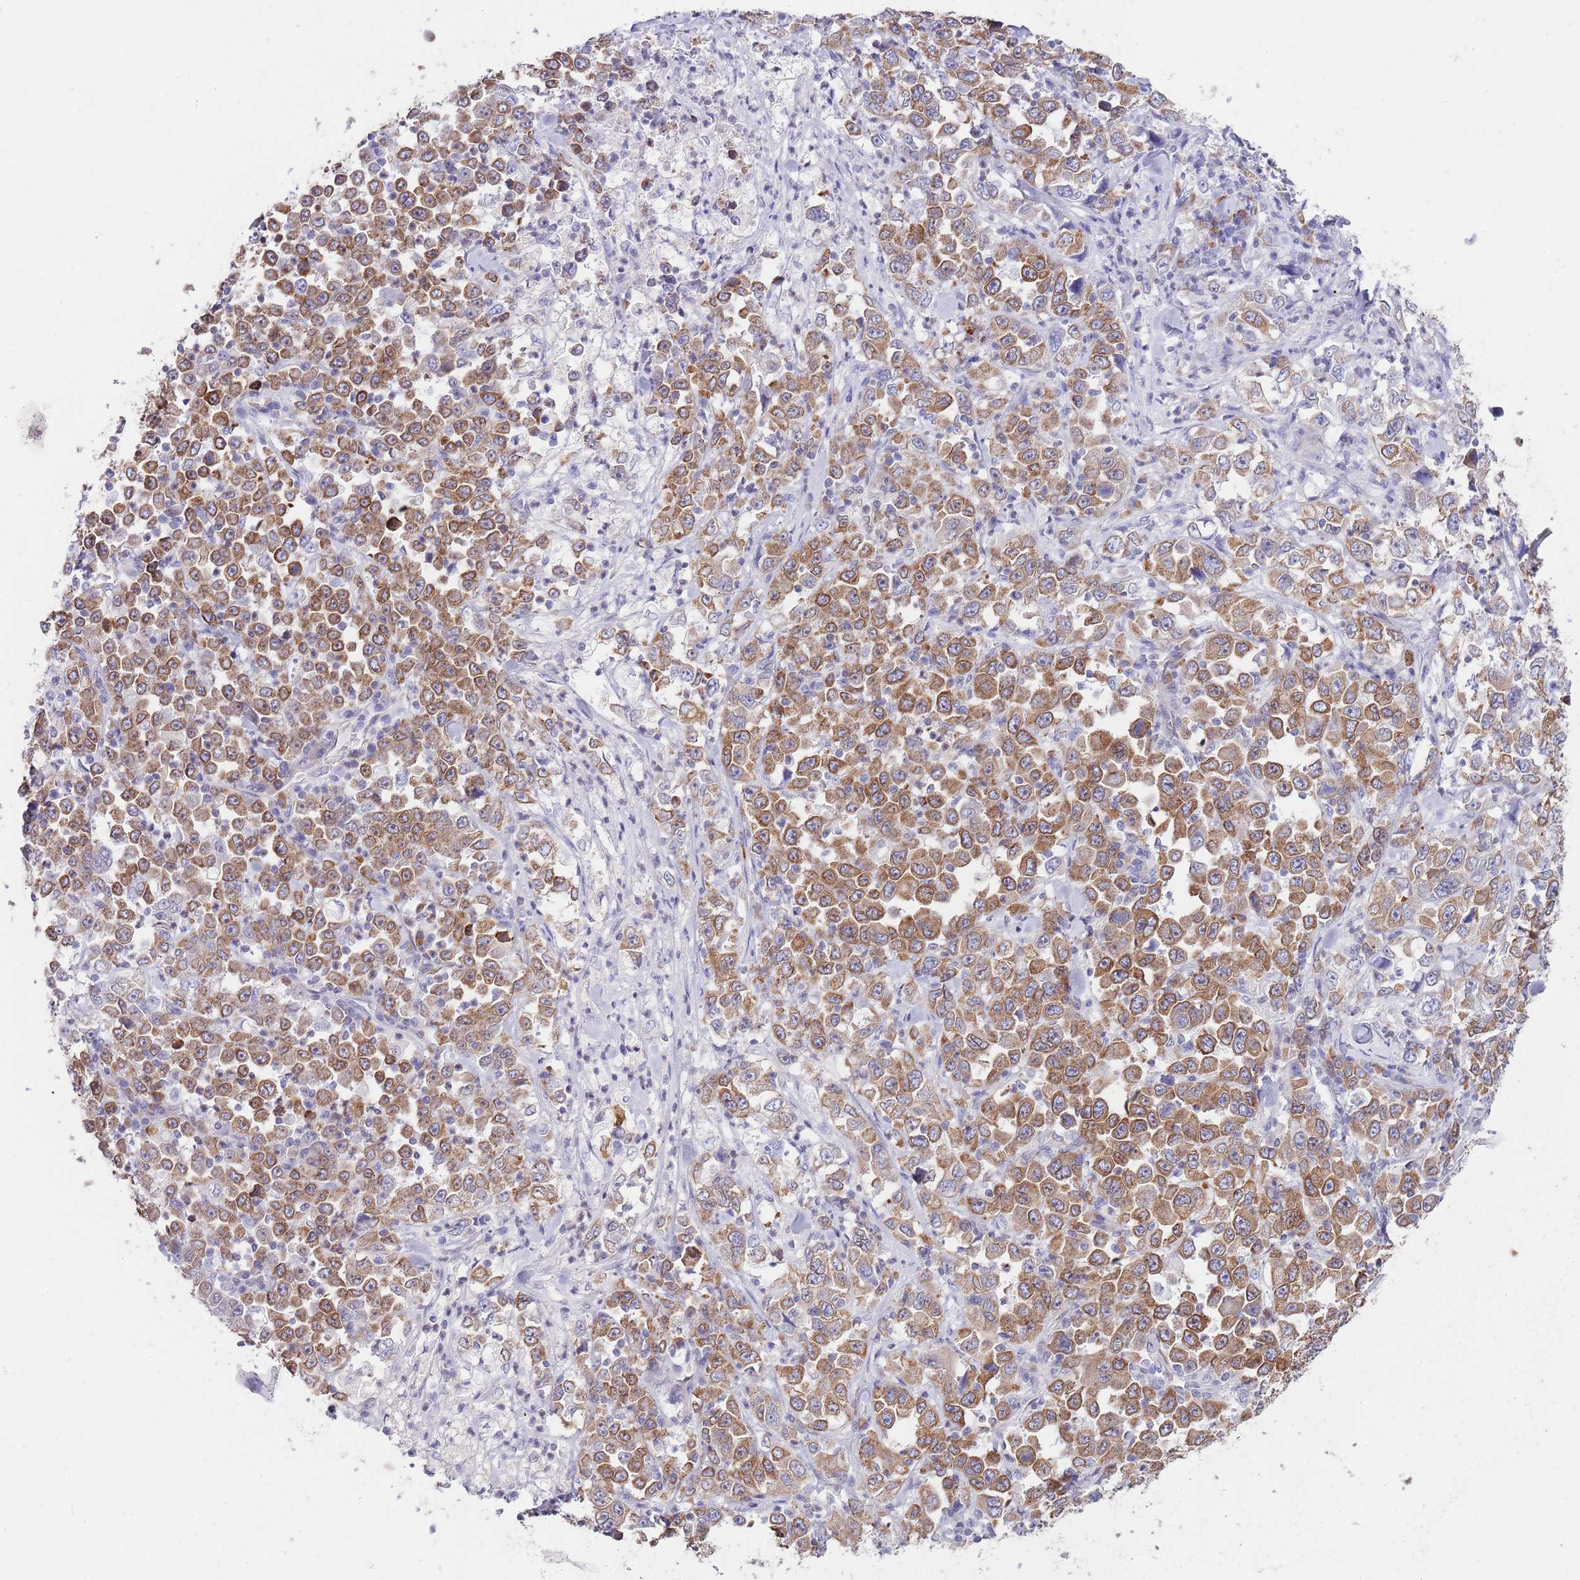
{"staining": {"intensity": "moderate", "quantity": ">75%", "location": "cytoplasmic/membranous"}, "tissue": "stomach cancer", "cell_type": "Tumor cells", "image_type": "cancer", "snomed": [{"axis": "morphology", "description": "Normal tissue, NOS"}, {"axis": "morphology", "description": "Adenocarcinoma, NOS"}, {"axis": "topography", "description": "Stomach, upper"}, {"axis": "topography", "description": "Stomach"}], "caption": "Approximately >75% of tumor cells in human stomach cancer (adenocarcinoma) show moderate cytoplasmic/membranous protein staining as visualized by brown immunohistochemical staining.", "gene": "EBPL", "patient": {"sex": "male", "age": 59}}